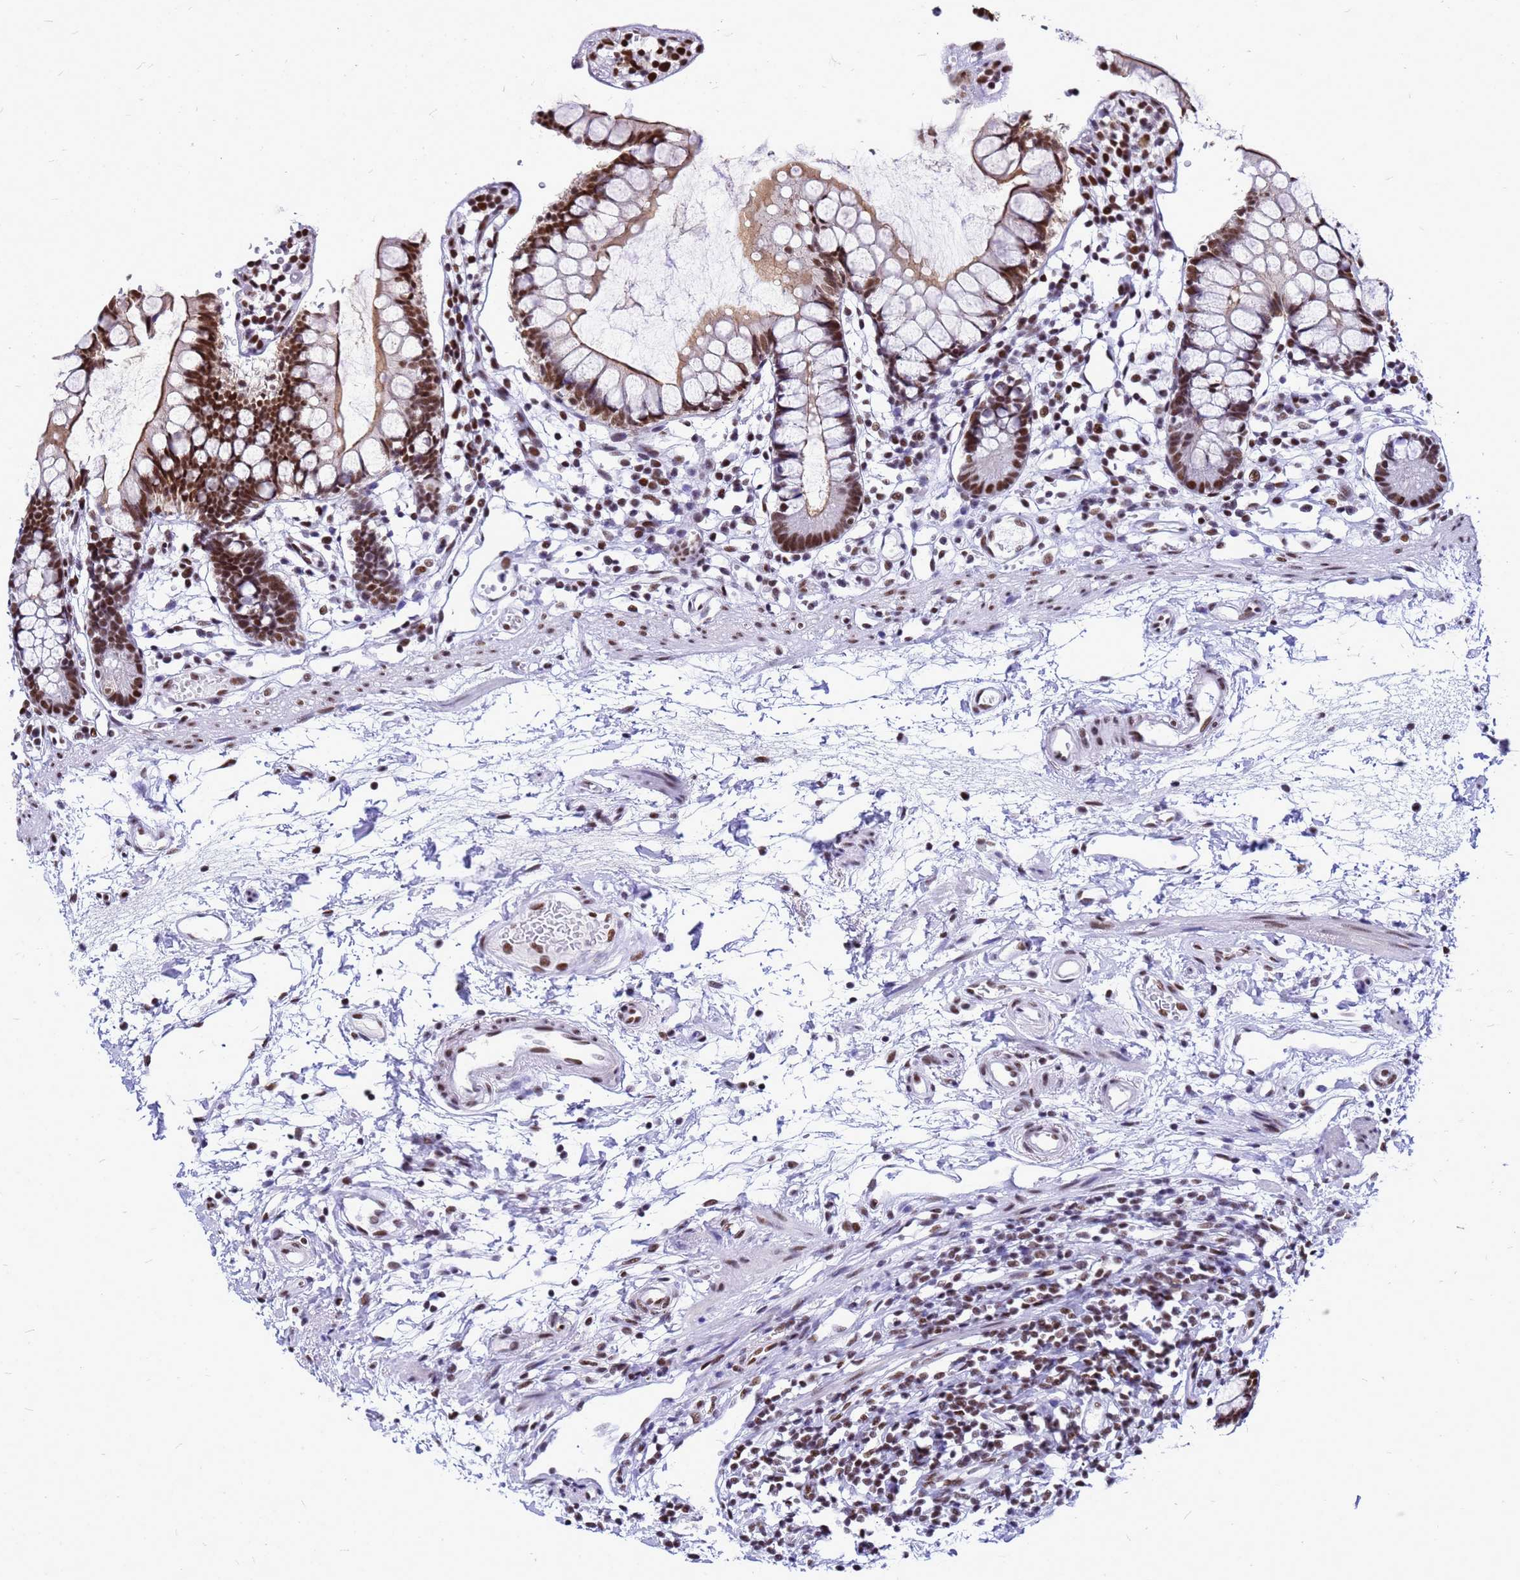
{"staining": {"intensity": "moderate", "quantity": ">75%", "location": "cytoplasmic/membranous,nuclear"}, "tissue": "small intestine", "cell_type": "Glandular cells", "image_type": "normal", "snomed": [{"axis": "morphology", "description": "Normal tissue, NOS"}, {"axis": "topography", "description": "Small intestine"}], "caption": "A brown stain labels moderate cytoplasmic/membranous,nuclear expression of a protein in glandular cells of unremarkable human small intestine.", "gene": "SART3", "patient": {"sex": "female", "age": 84}}